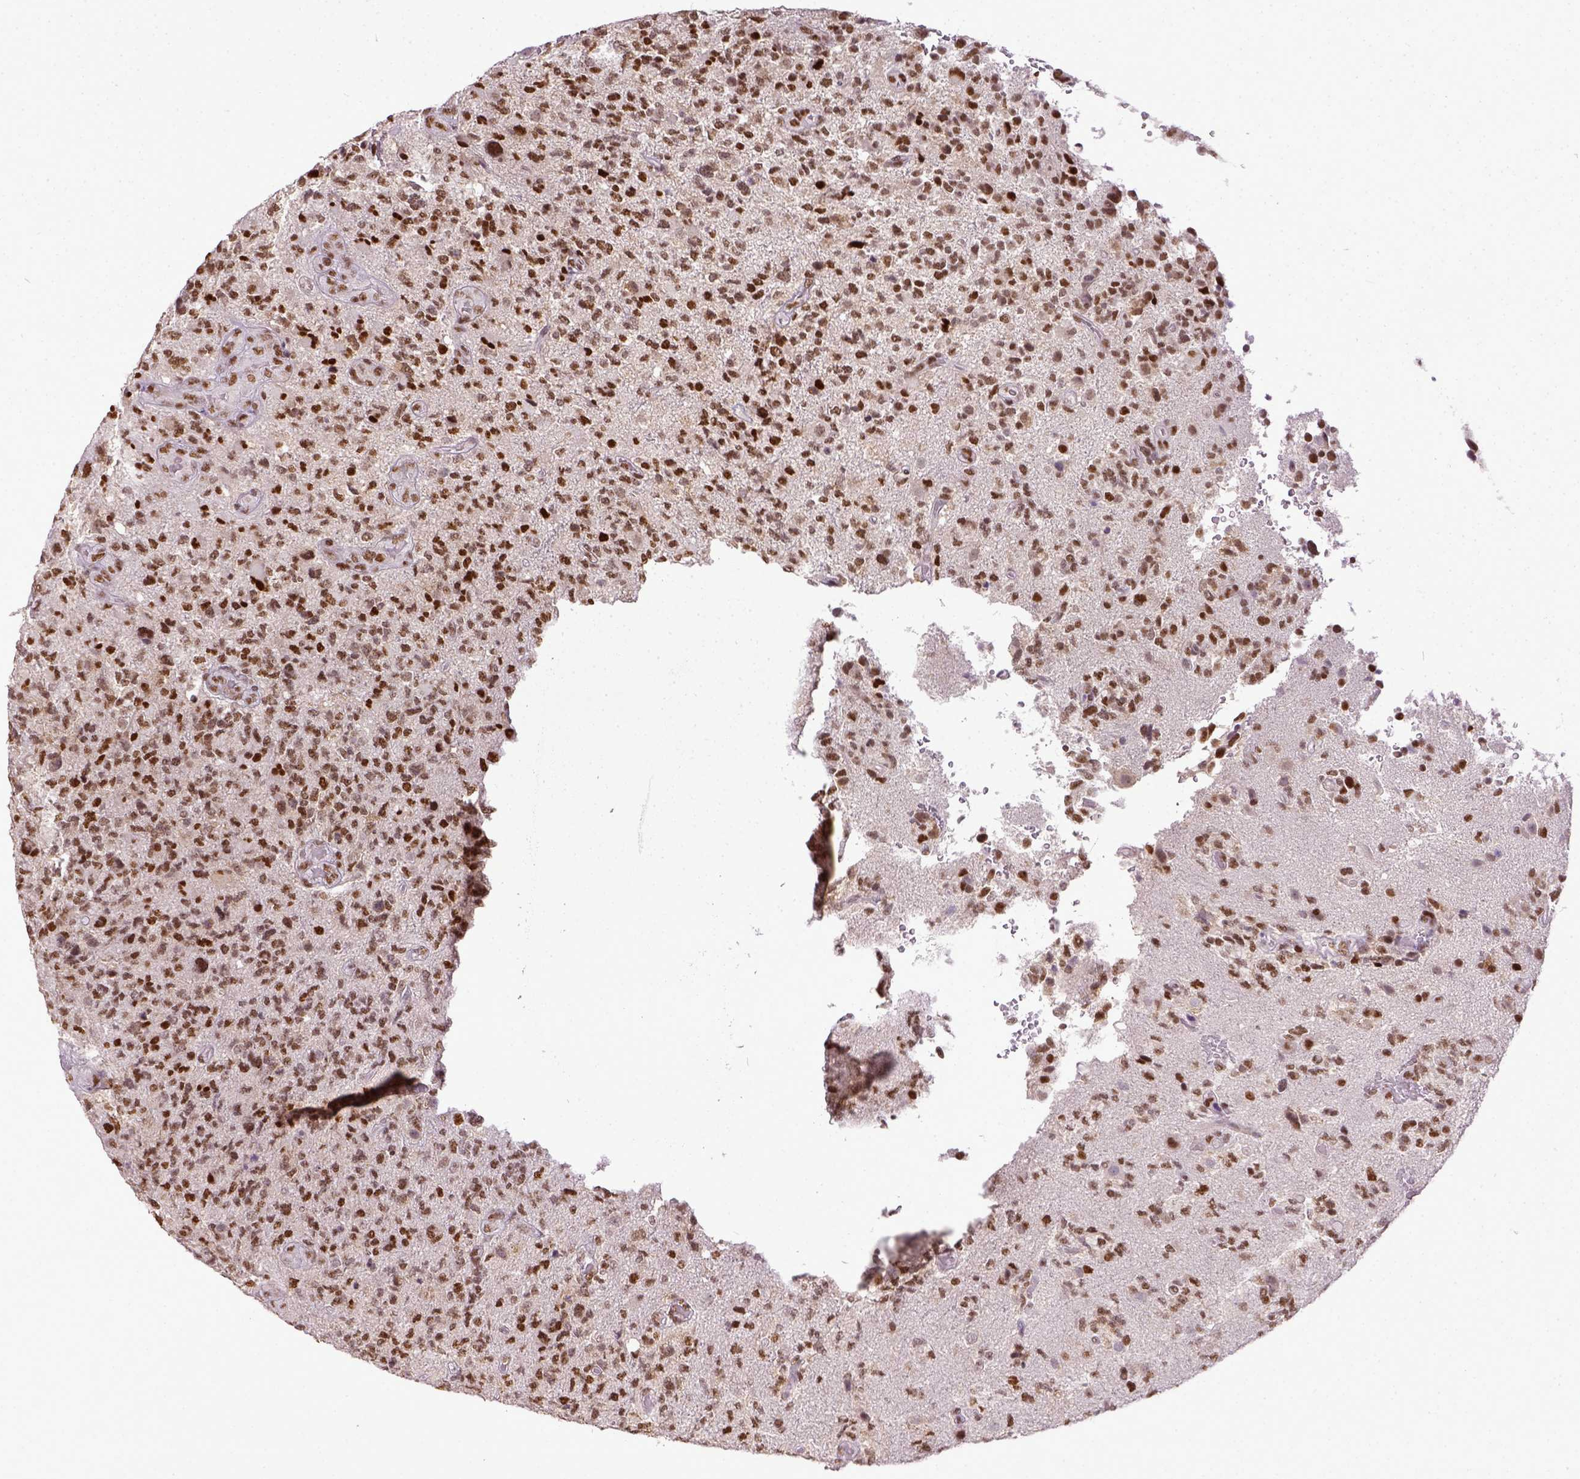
{"staining": {"intensity": "moderate", "quantity": ">75%", "location": "nuclear"}, "tissue": "glioma", "cell_type": "Tumor cells", "image_type": "cancer", "snomed": [{"axis": "morphology", "description": "Glioma, malignant, High grade"}, {"axis": "topography", "description": "Brain"}], "caption": "Tumor cells display medium levels of moderate nuclear staining in about >75% of cells in glioma.", "gene": "ERCC1", "patient": {"sex": "female", "age": 71}}